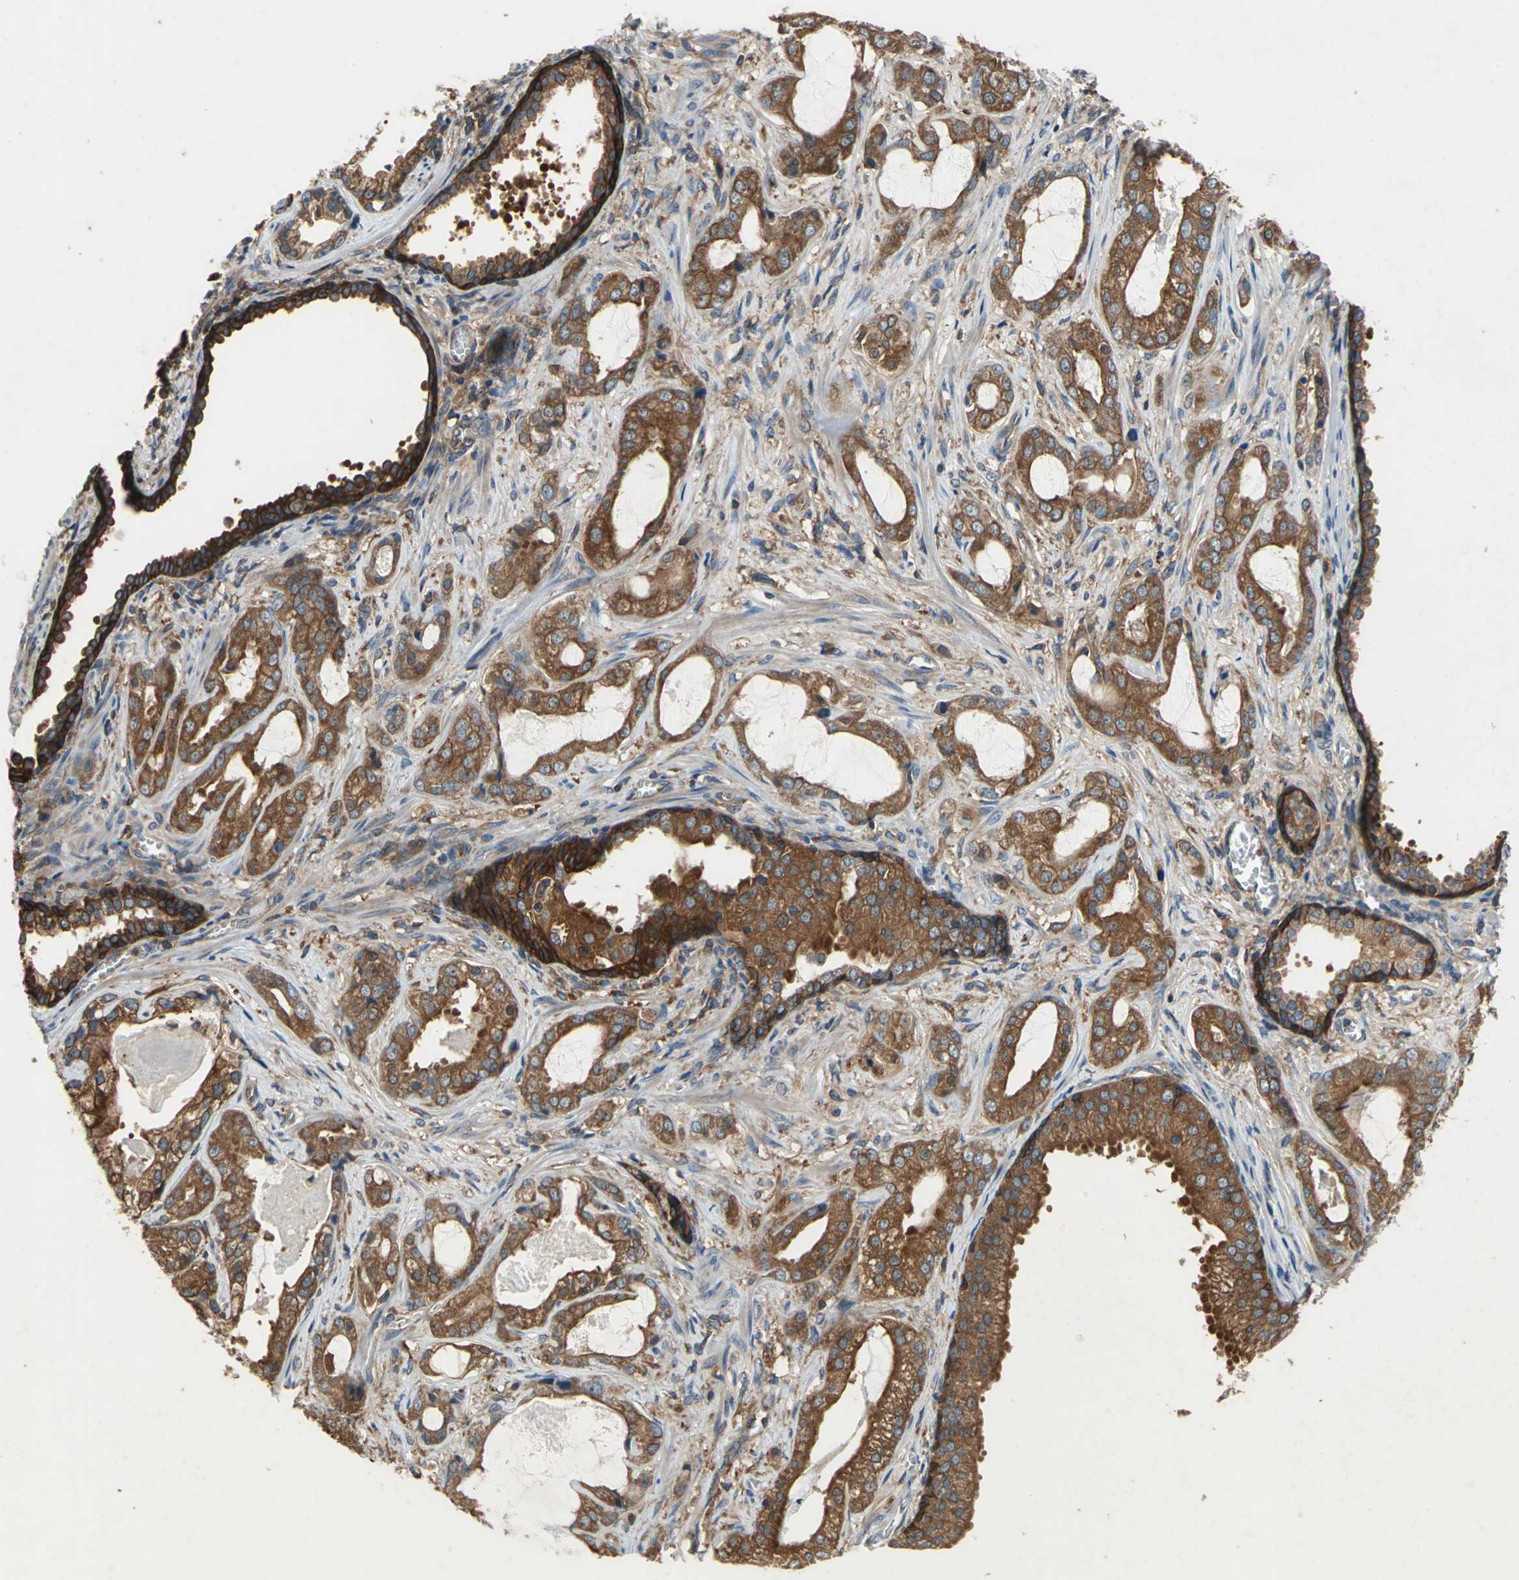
{"staining": {"intensity": "strong", "quantity": ">75%", "location": "cytoplasmic/membranous"}, "tissue": "prostate cancer", "cell_type": "Tumor cells", "image_type": "cancer", "snomed": [{"axis": "morphology", "description": "Adenocarcinoma, Low grade"}, {"axis": "topography", "description": "Prostate"}], "caption": "This is an image of IHC staining of prostate low-grade adenocarcinoma, which shows strong positivity in the cytoplasmic/membranous of tumor cells.", "gene": "CAPN1", "patient": {"sex": "male", "age": 59}}